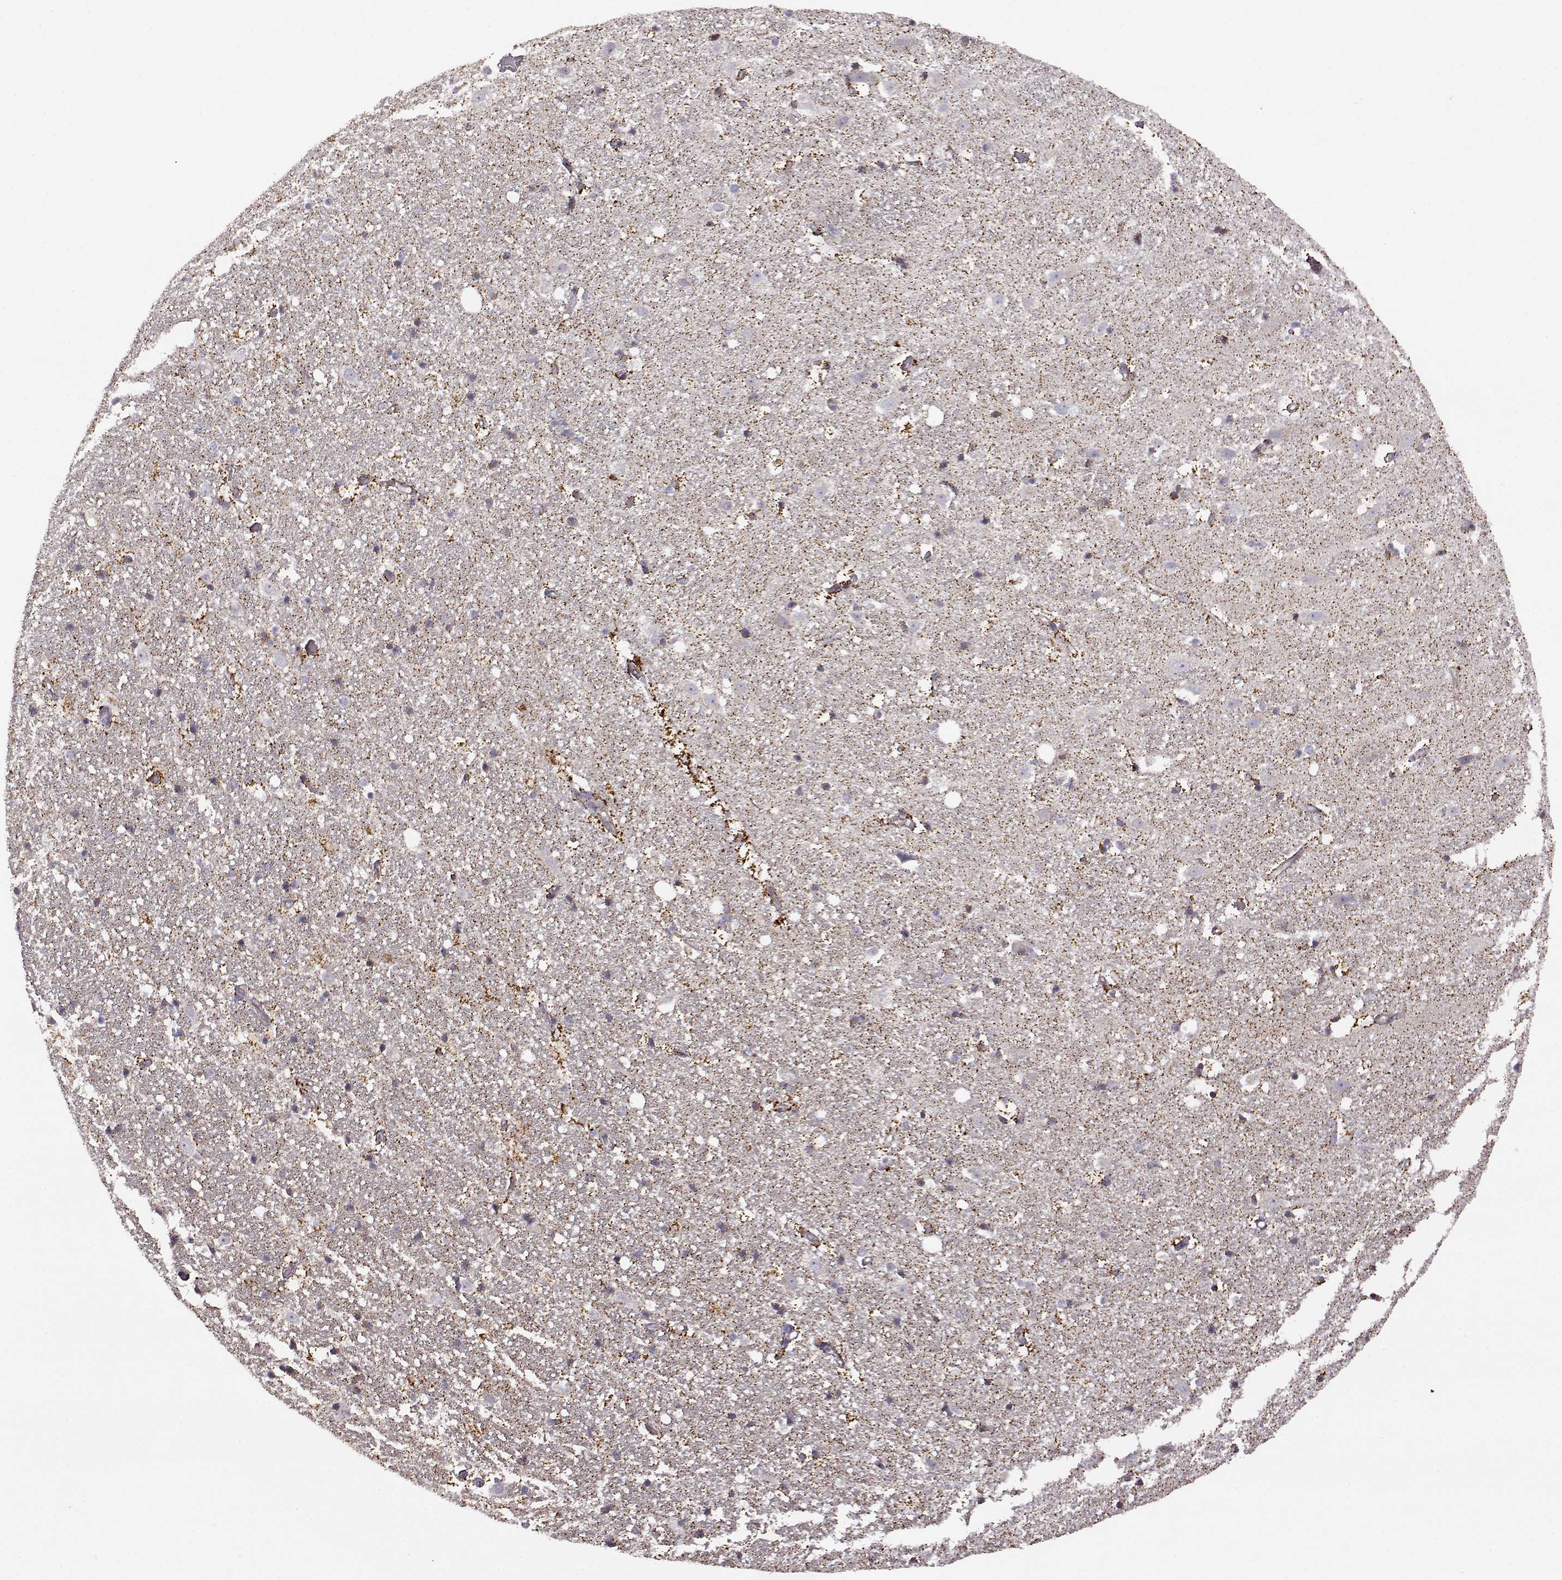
{"staining": {"intensity": "negative", "quantity": "none", "location": "none"}, "tissue": "hippocampus", "cell_type": "Glial cells", "image_type": "normal", "snomed": [{"axis": "morphology", "description": "Normal tissue, NOS"}, {"axis": "topography", "description": "Hippocampus"}], "caption": "Glial cells show no significant positivity in benign hippocampus.", "gene": "DDC", "patient": {"sex": "male", "age": 49}}